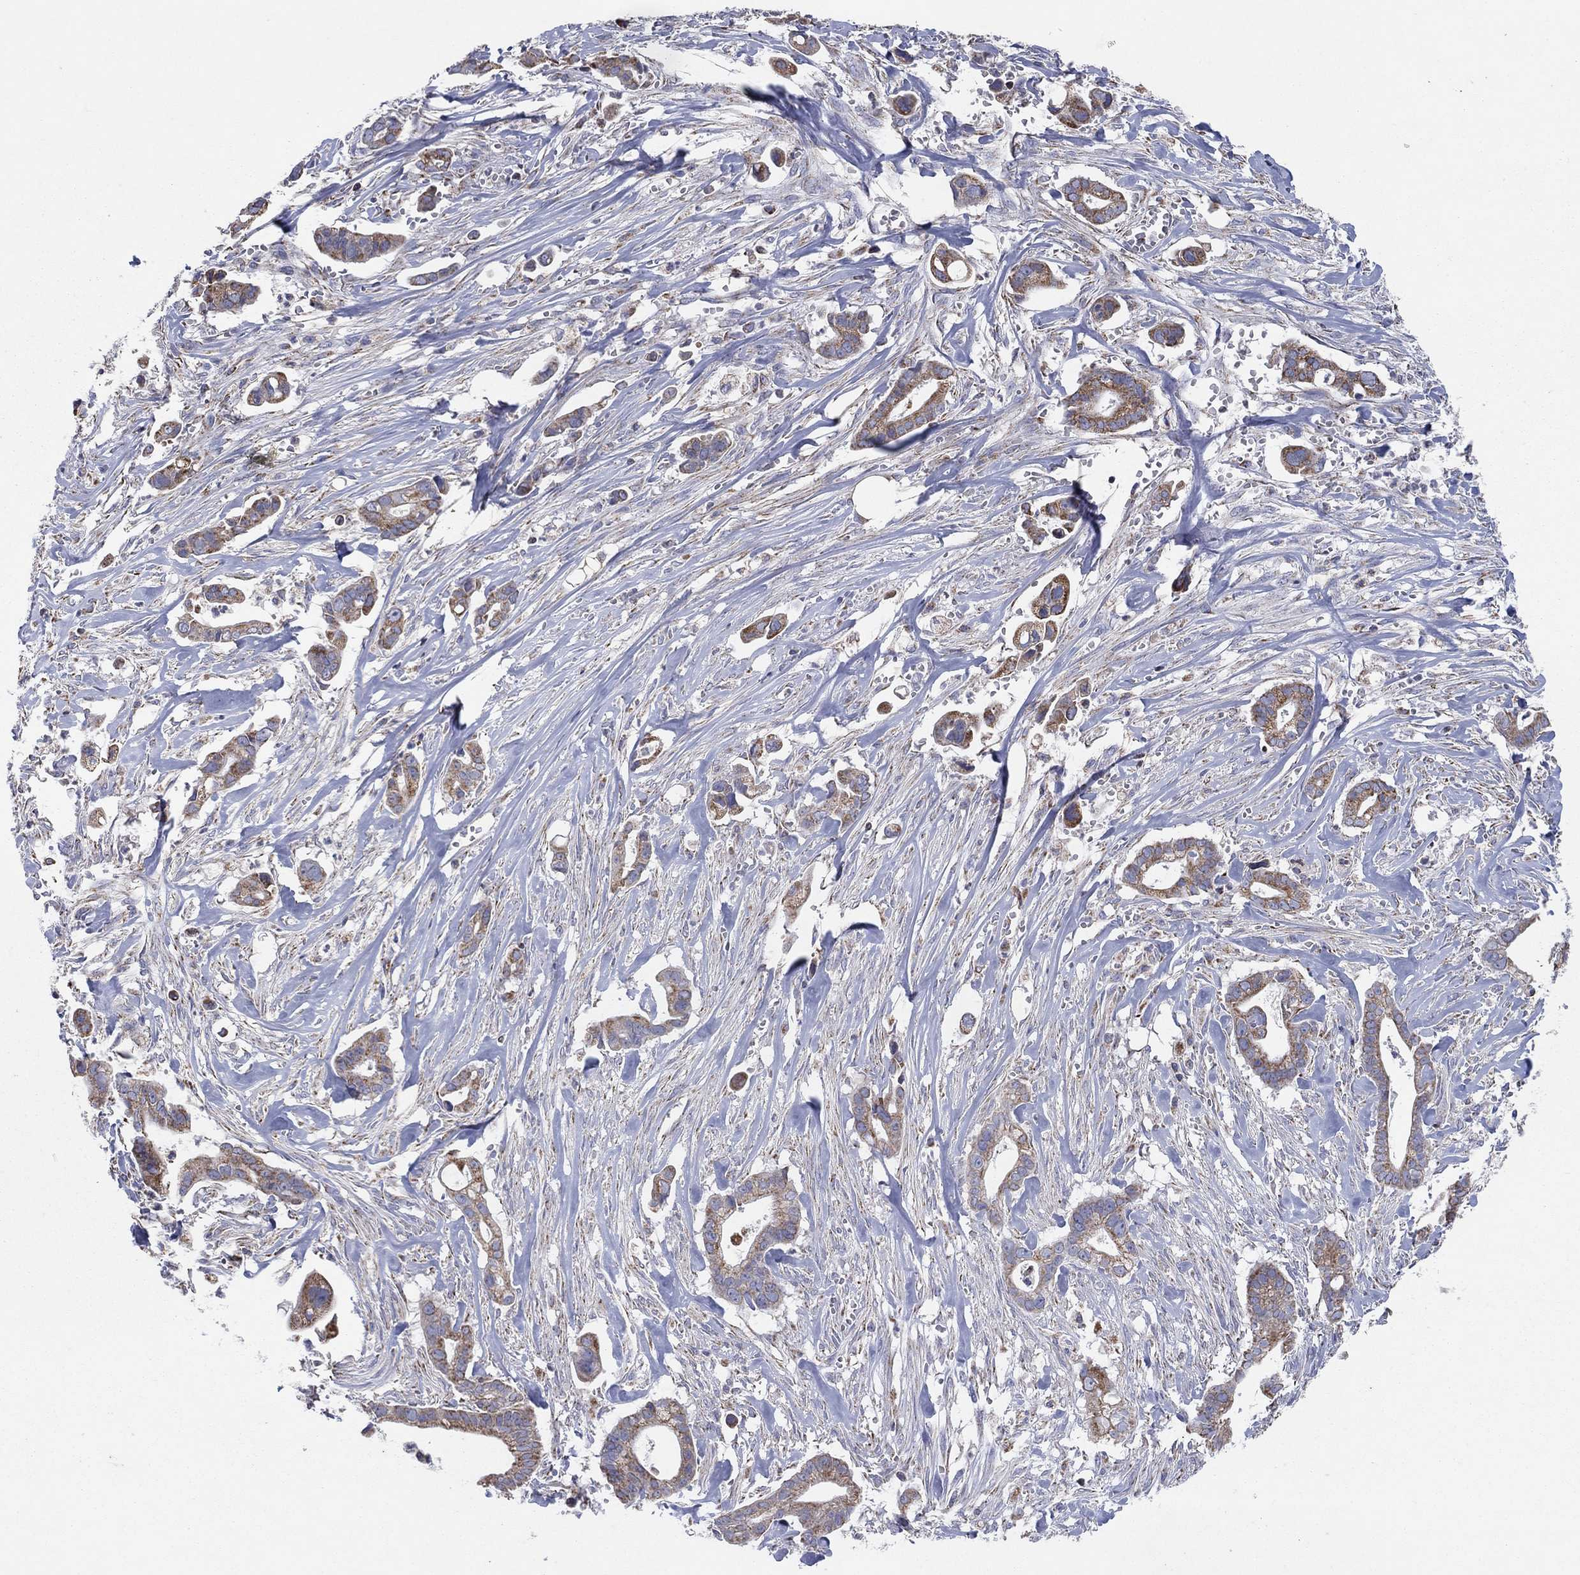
{"staining": {"intensity": "strong", "quantity": "<25%", "location": "cytoplasmic/membranous"}, "tissue": "pancreatic cancer", "cell_type": "Tumor cells", "image_type": "cancer", "snomed": [{"axis": "morphology", "description": "Adenocarcinoma, NOS"}, {"axis": "topography", "description": "Pancreas"}], "caption": "Pancreatic cancer stained for a protein displays strong cytoplasmic/membranous positivity in tumor cells.", "gene": "C9orf85", "patient": {"sex": "male", "age": 61}}